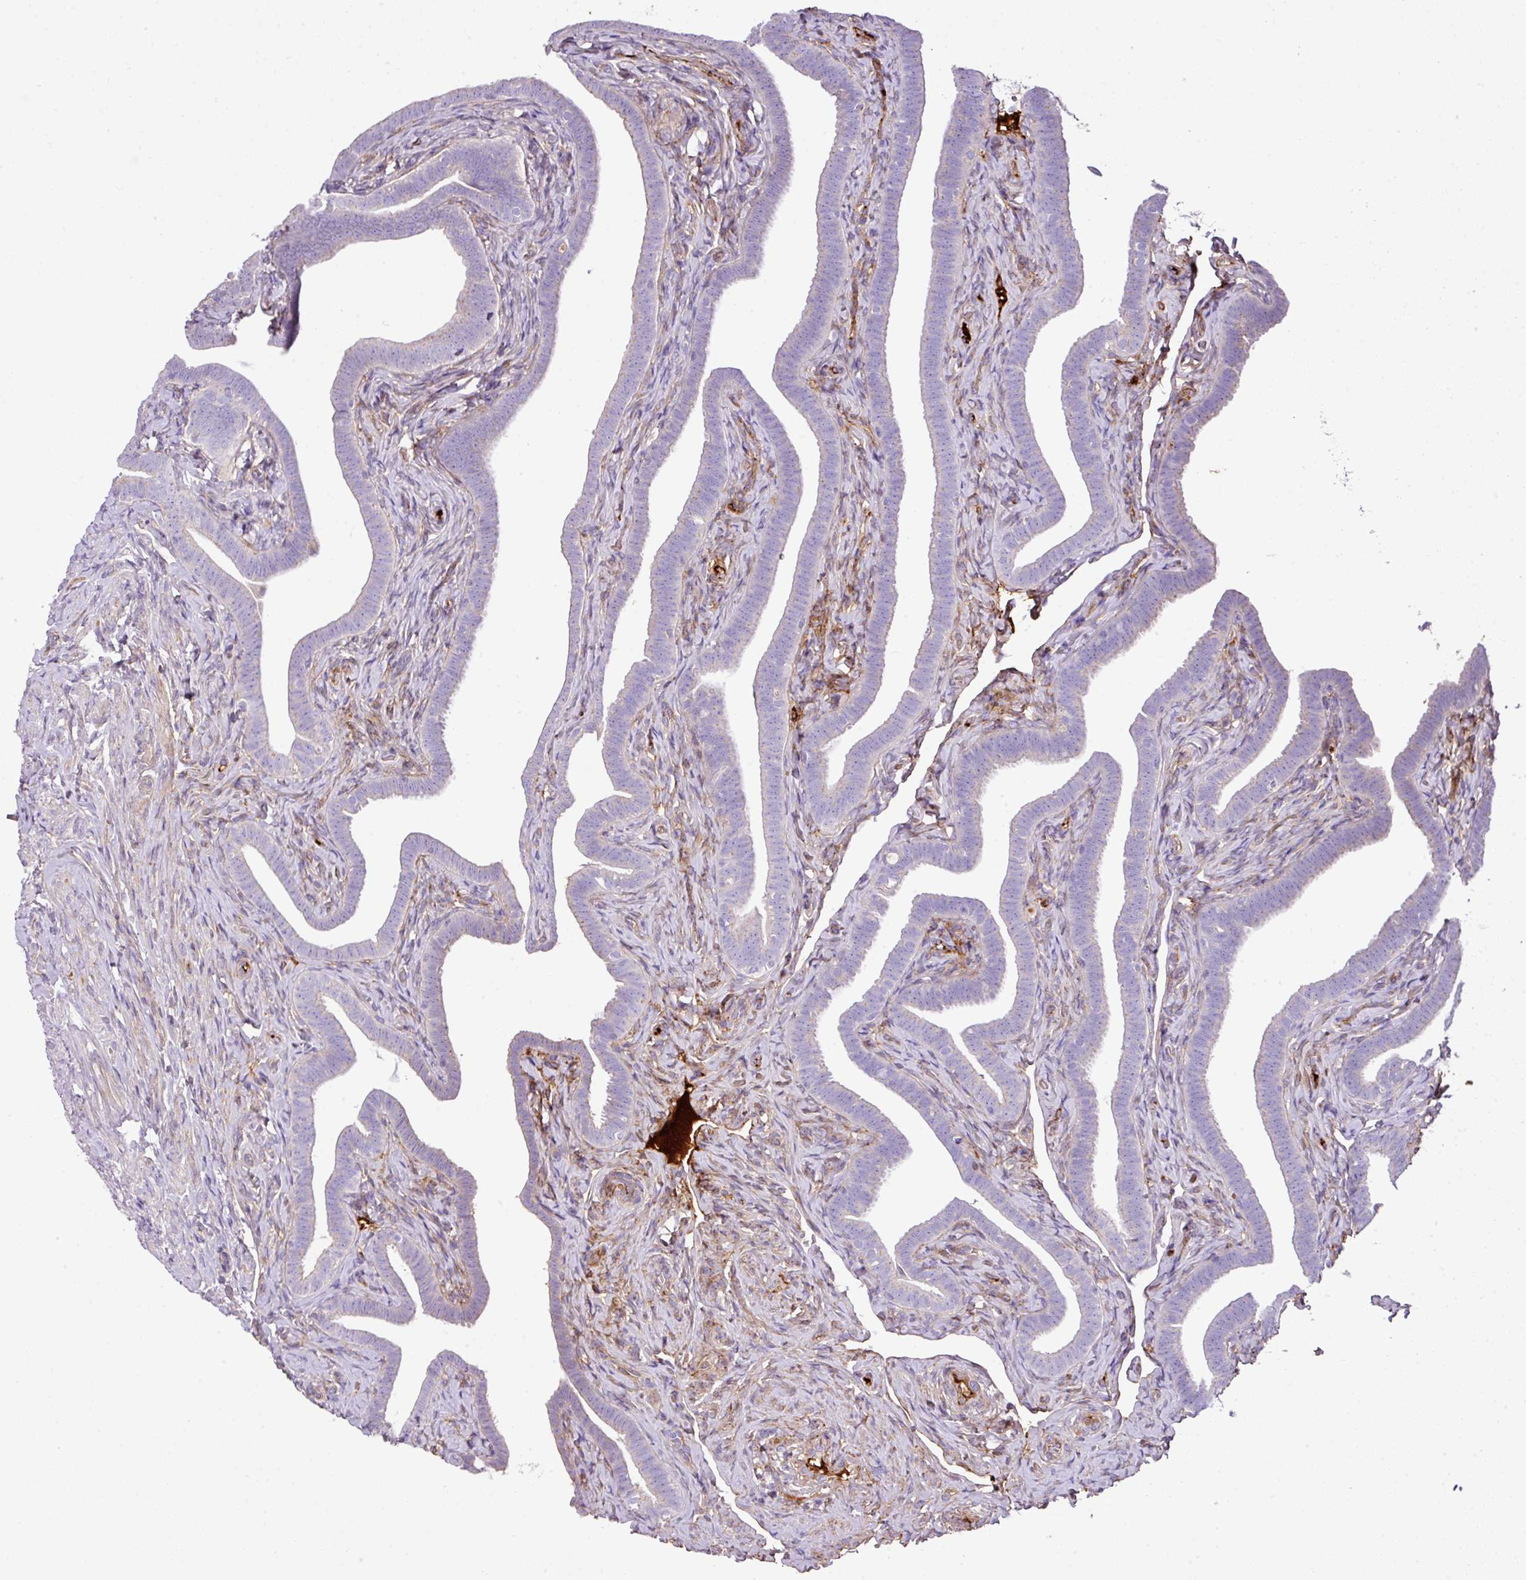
{"staining": {"intensity": "weak", "quantity": "<25%", "location": "cytoplasmic/membranous"}, "tissue": "fallopian tube", "cell_type": "Glandular cells", "image_type": "normal", "snomed": [{"axis": "morphology", "description": "Normal tissue, NOS"}, {"axis": "topography", "description": "Fallopian tube"}], "caption": "This micrograph is of benign fallopian tube stained with immunohistochemistry (IHC) to label a protein in brown with the nuclei are counter-stained blue. There is no staining in glandular cells.", "gene": "CTXN2", "patient": {"sex": "female", "age": 69}}